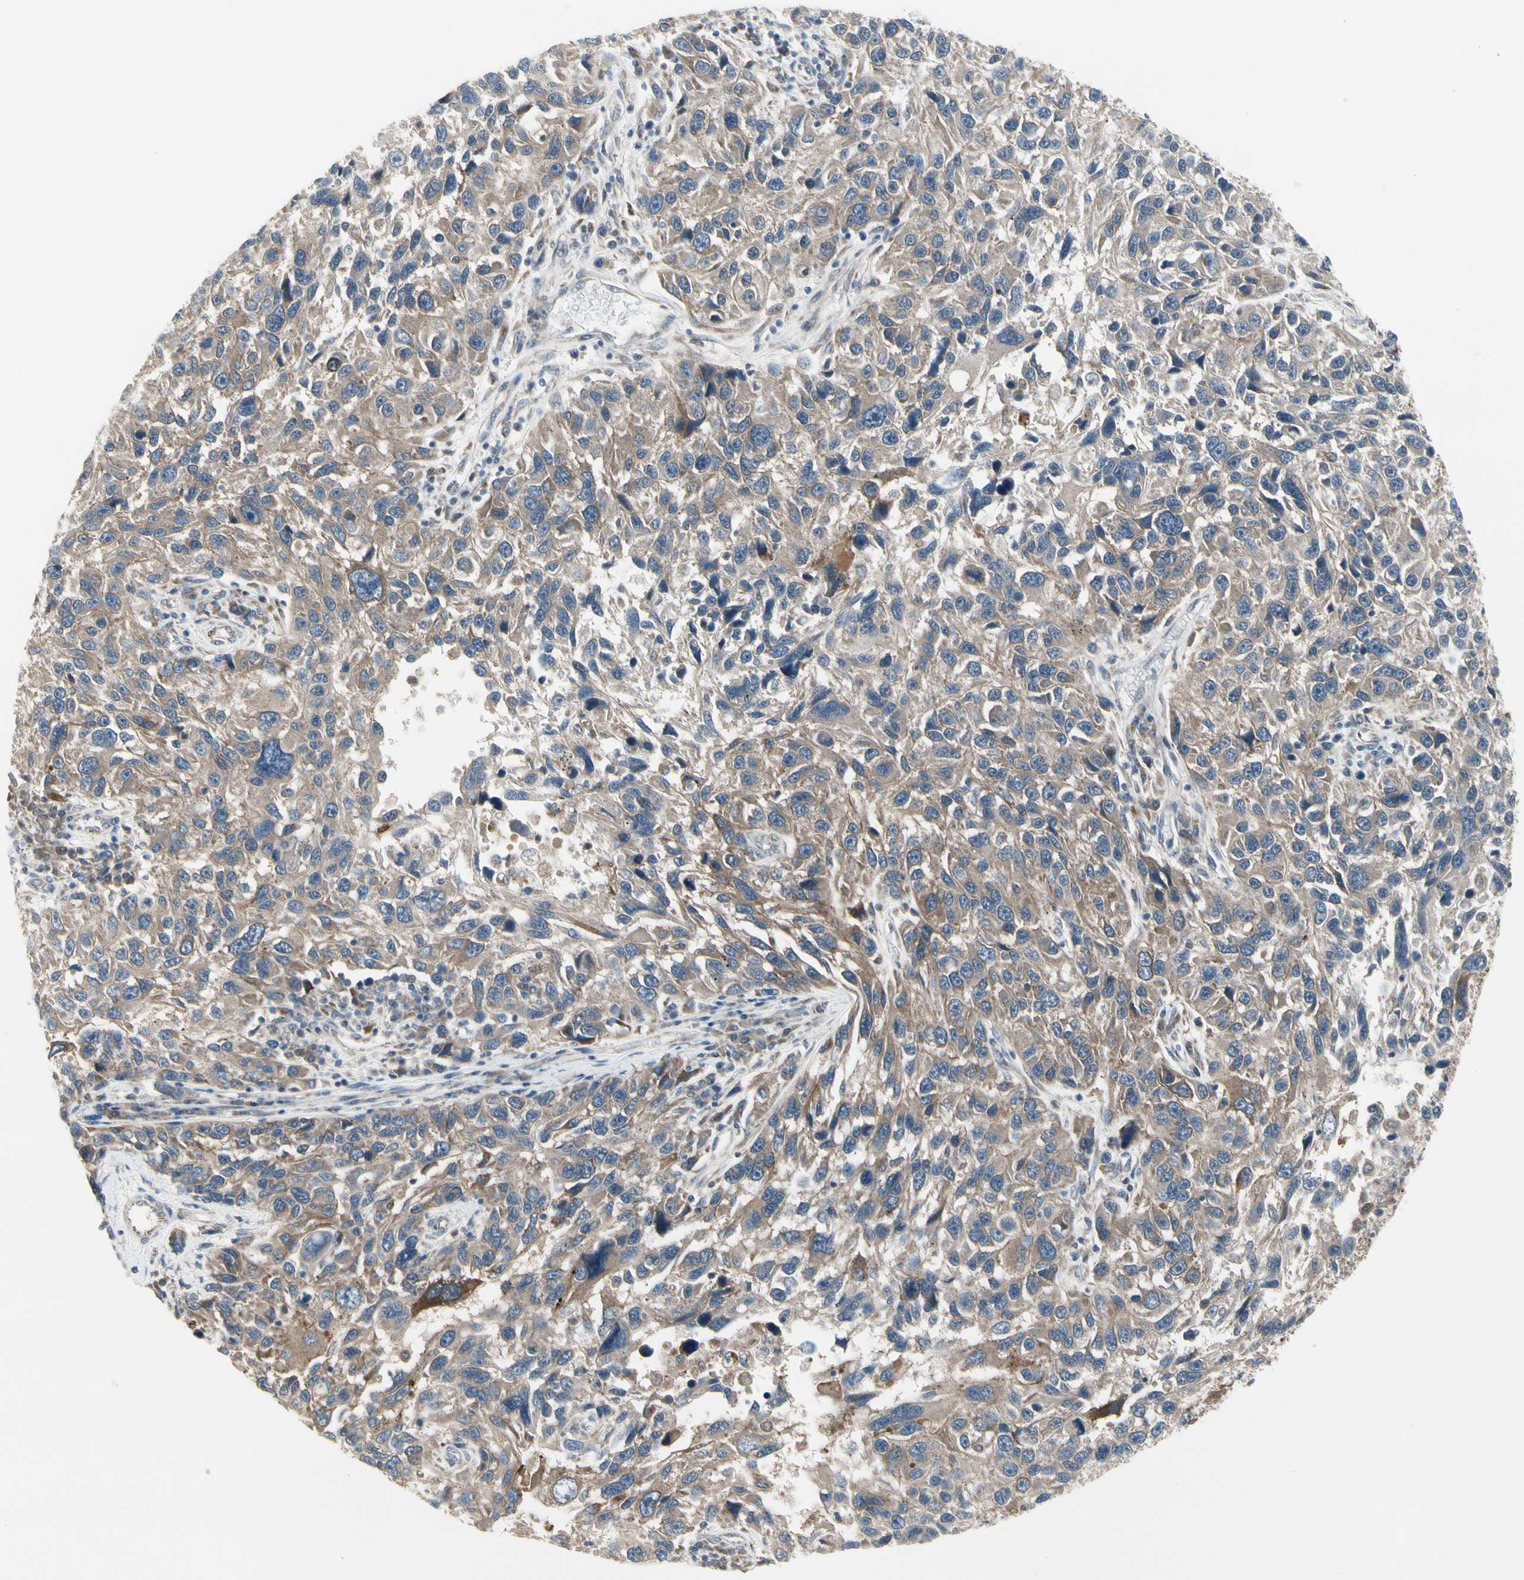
{"staining": {"intensity": "weak", "quantity": ">75%", "location": "cytoplasmic/membranous"}, "tissue": "melanoma", "cell_type": "Tumor cells", "image_type": "cancer", "snomed": [{"axis": "morphology", "description": "Malignant melanoma, NOS"}, {"axis": "topography", "description": "Skin"}], "caption": "Immunohistochemistry photomicrograph of neoplastic tissue: human melanoma stained using IHC demonstrates low levels of weak protein expression localized specifically in the cytoplasmic/membranous of tumor cells, appearing as a cytoplasmic/membranous brown color.", "gene": "GRN", "patient": {"sex": "male", "age": 53}}